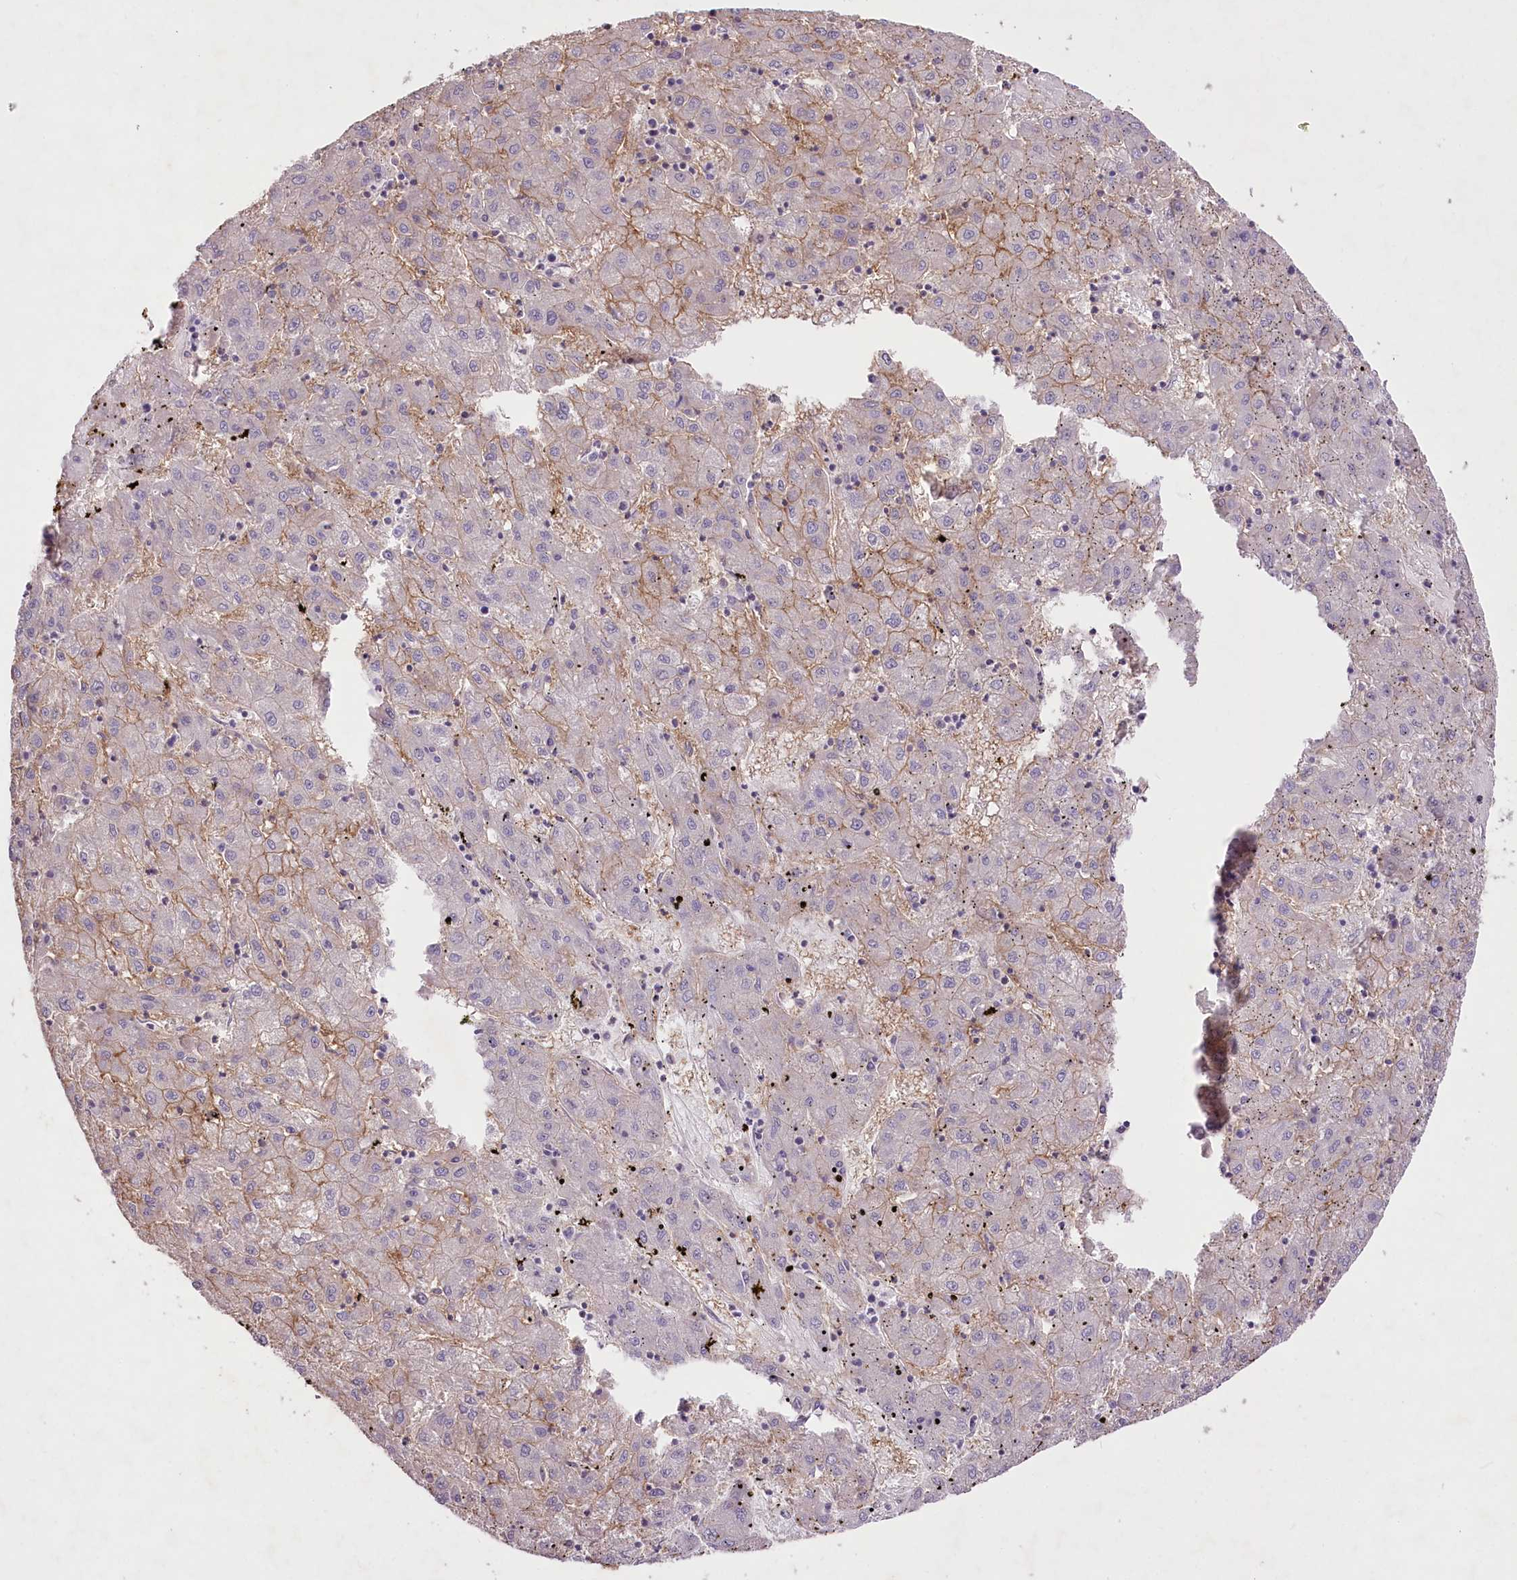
{"staining": {"intensity": "moderate", "quantity": "<25%", "location": "cytoplasmic/membranous"}, "tissue": "liver cancer", "cell_type": "Tumor cells", "image_type": "cancer", "snomed": [{"axis": "morphology", "description": "Carcinoma, Hepatocellular, NOS"}, {"axis": "topography", "description": "Liver"}], "caption": "Protein expression analysis of human hepatocellular carcinoma (liver) reveals moderate cytoplasmic/membranous expression in approximately <25% of tumor cells.", "gene": "ENPP1", "patient": {"sex": "male", "age": 72}}